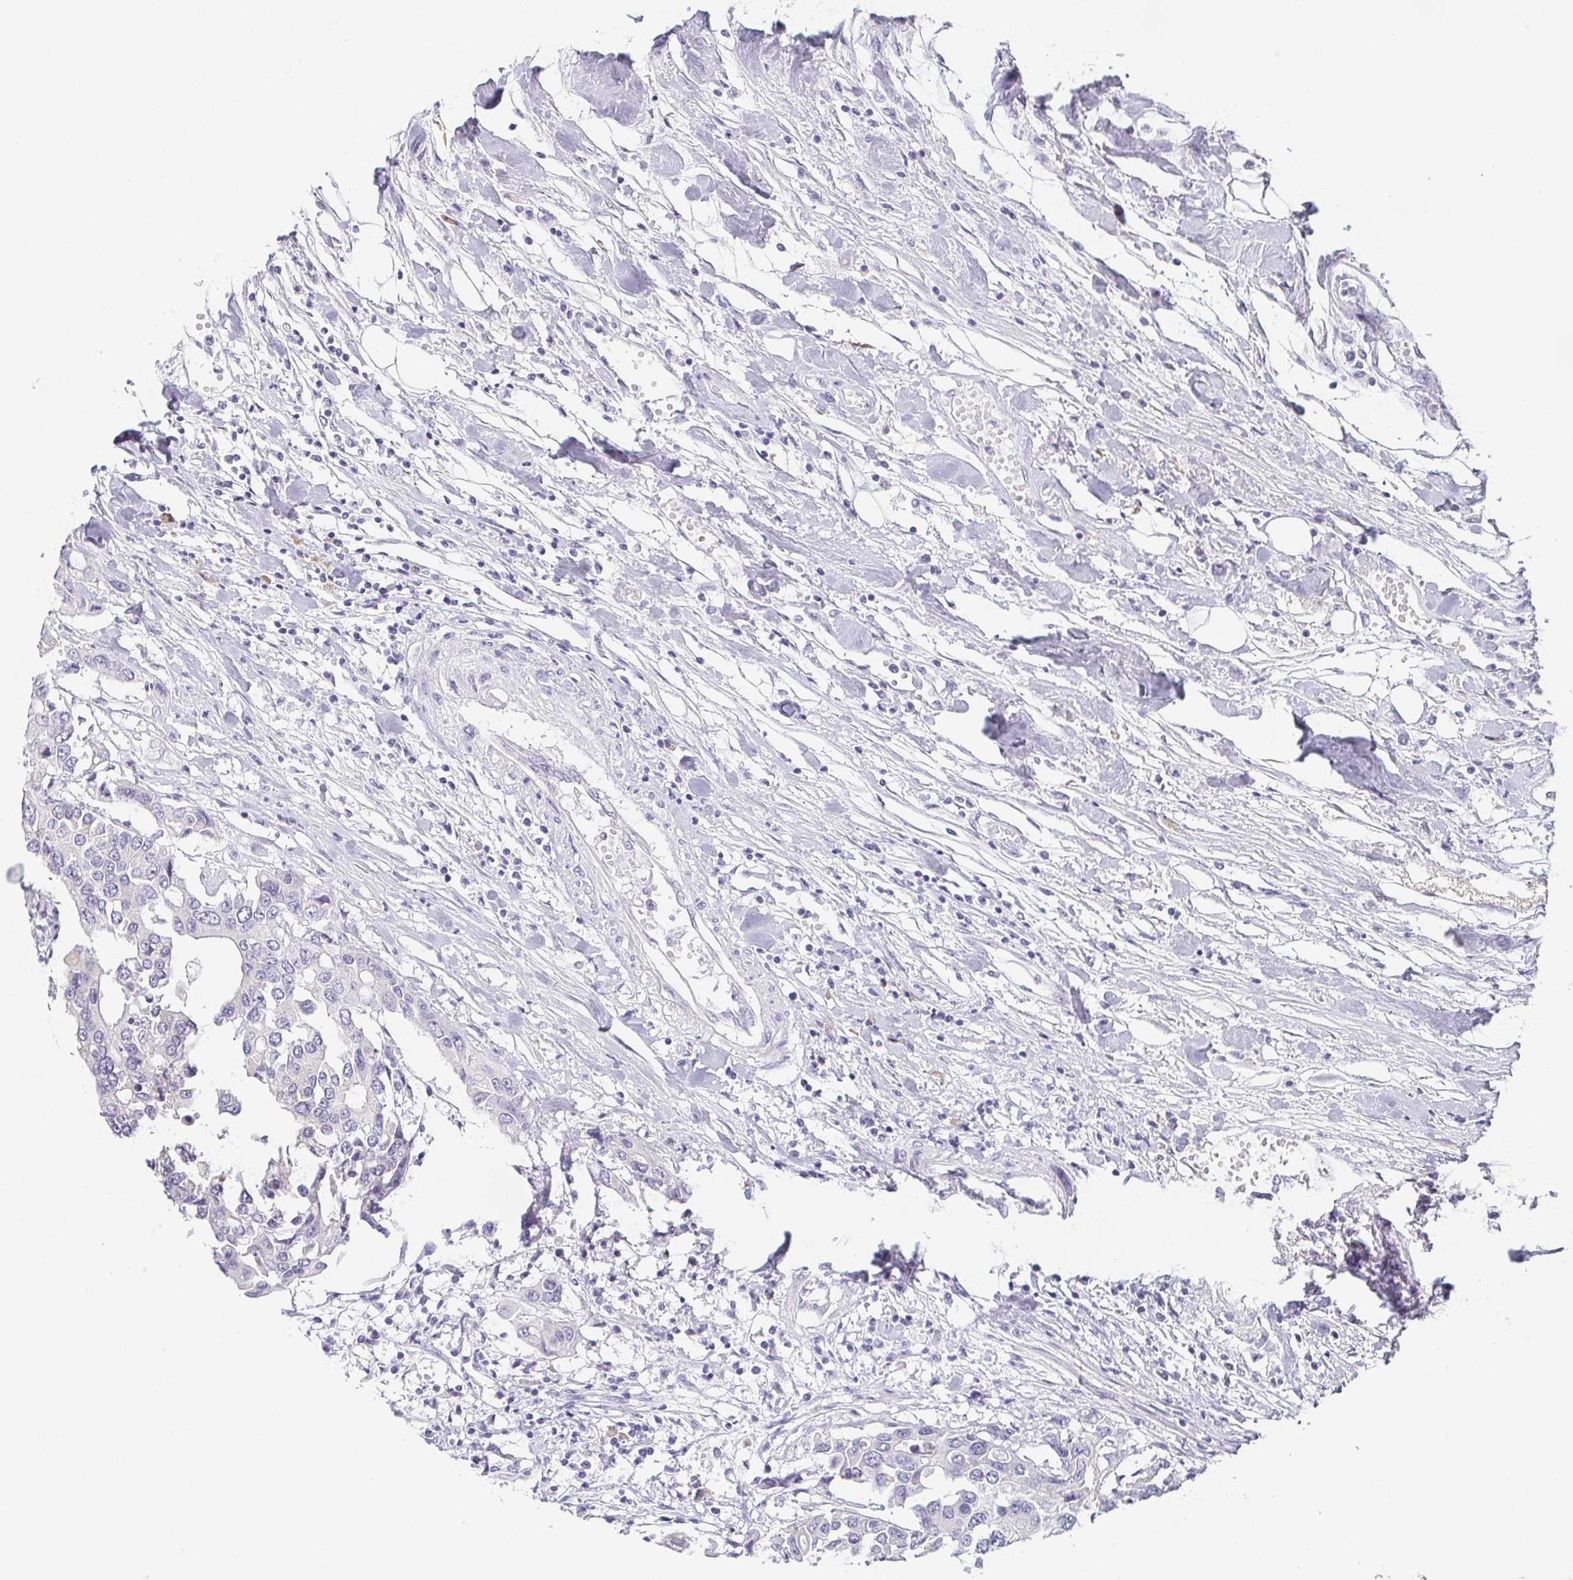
{"staining": {"intensity": "negative", "quantity": "none", "location": "none"}, "tissue": "colorectal cancer", "cell_type": "Tumor cells", "image_type": "cancer", "snomed": [{"axis": "morphology", "description": "Adenocarcinoma, NOS"}, {"axis": "topography", "description": "Colon"}], "caption": "Micrograph shows no significant protein positivity in tumor cells of colorectal cancer (adenocarcinoma).", "gene": "PRR27", "patient": {"sex": "male", "age": 77}}